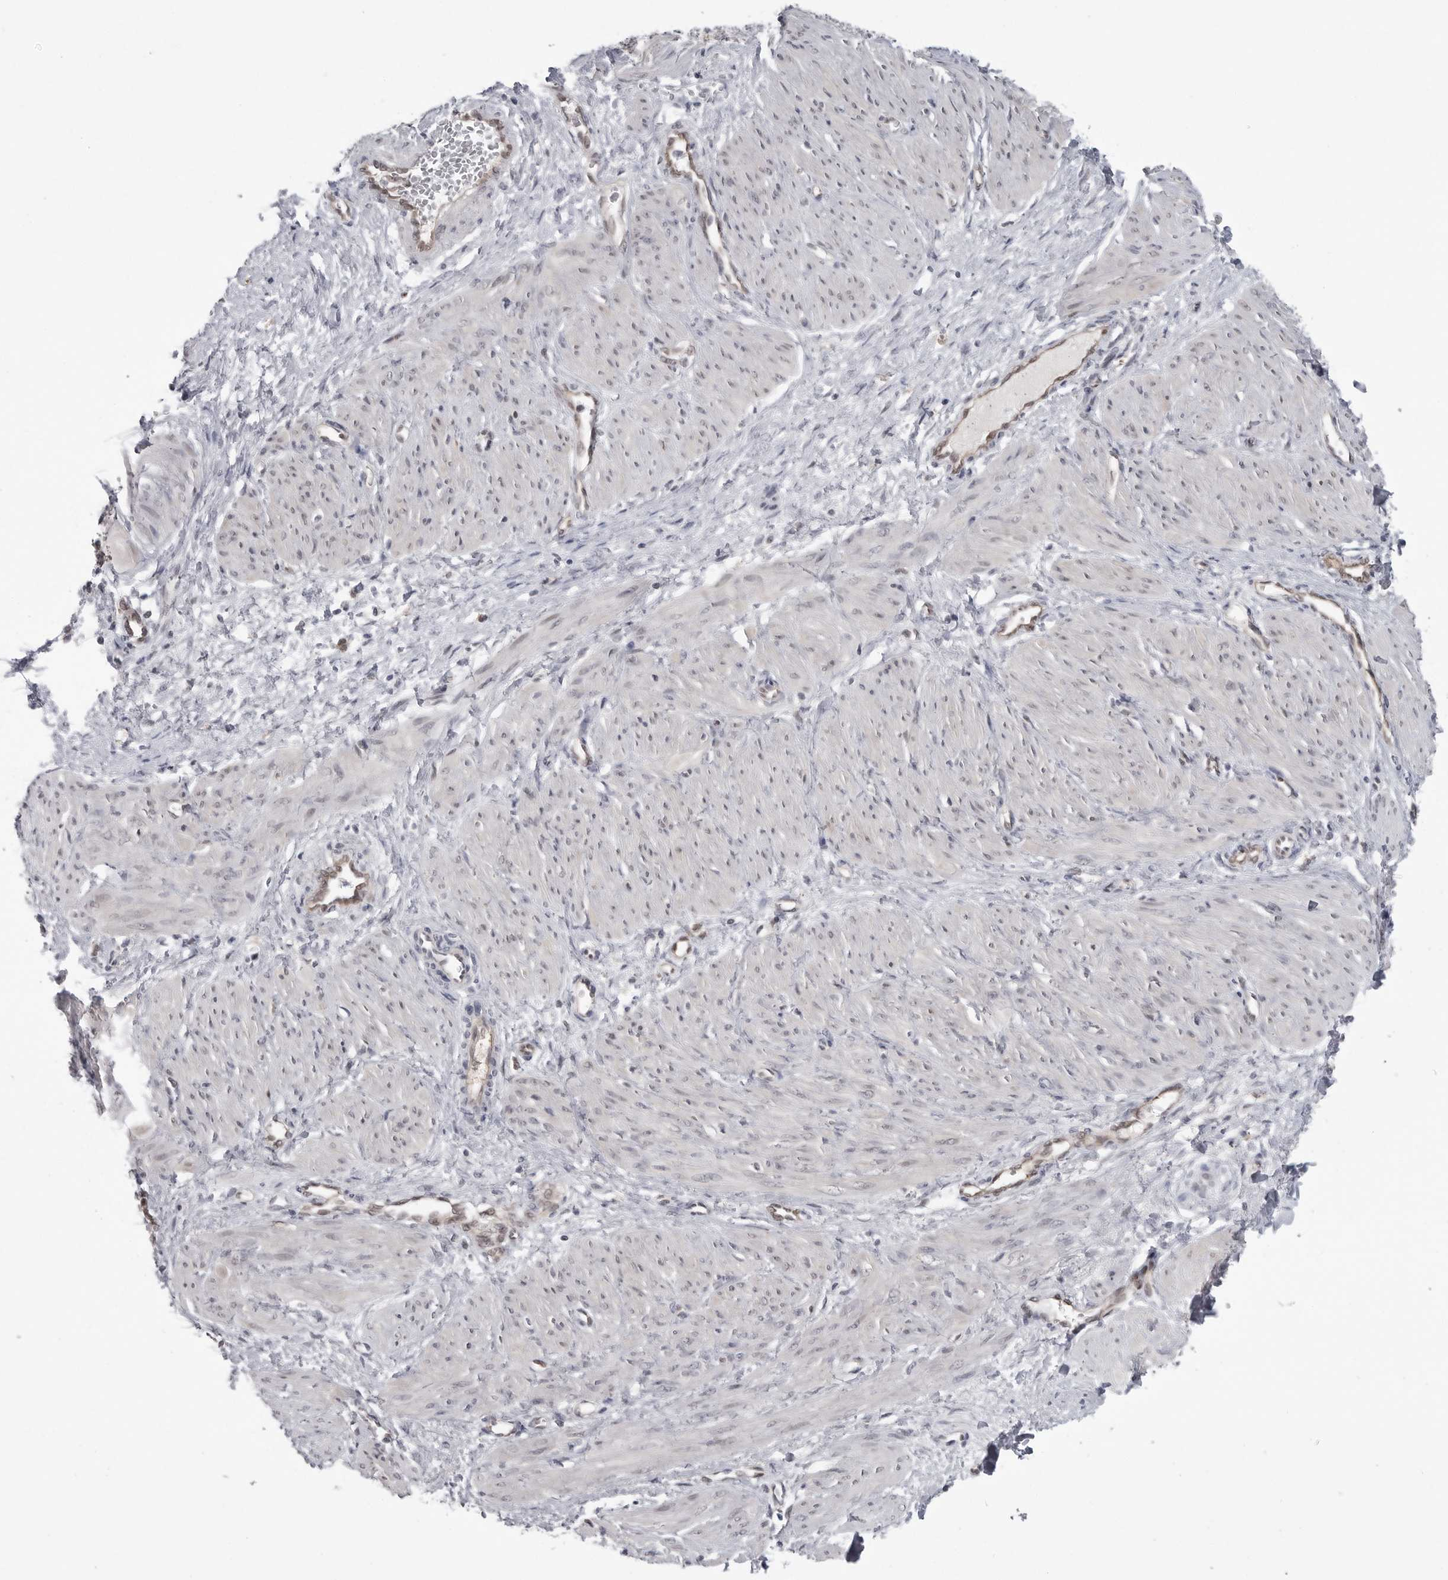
{"staining": {"intensity": "weak", "quantity": "<25%", "location": "nuclear"}, "tissue": "smooth muscle", "cell_type": "Smooth muscle cells", "image_type": "normal", "snomed": [{"axis": "morphology", "description": "Normal tissue, NOS"}, {"axis": "topography", "description": "Endometrium"}], "caption": "Smooth muscle cells are negative for protein expression in normal human smooth muscle. Brightfield microscopy of immunohistochemistry stained with DAB (brown) and hematoxylin (blue), captured at high magnification.", "gene": "PNPO", "patient": {"sex": "female", "age": 33}}